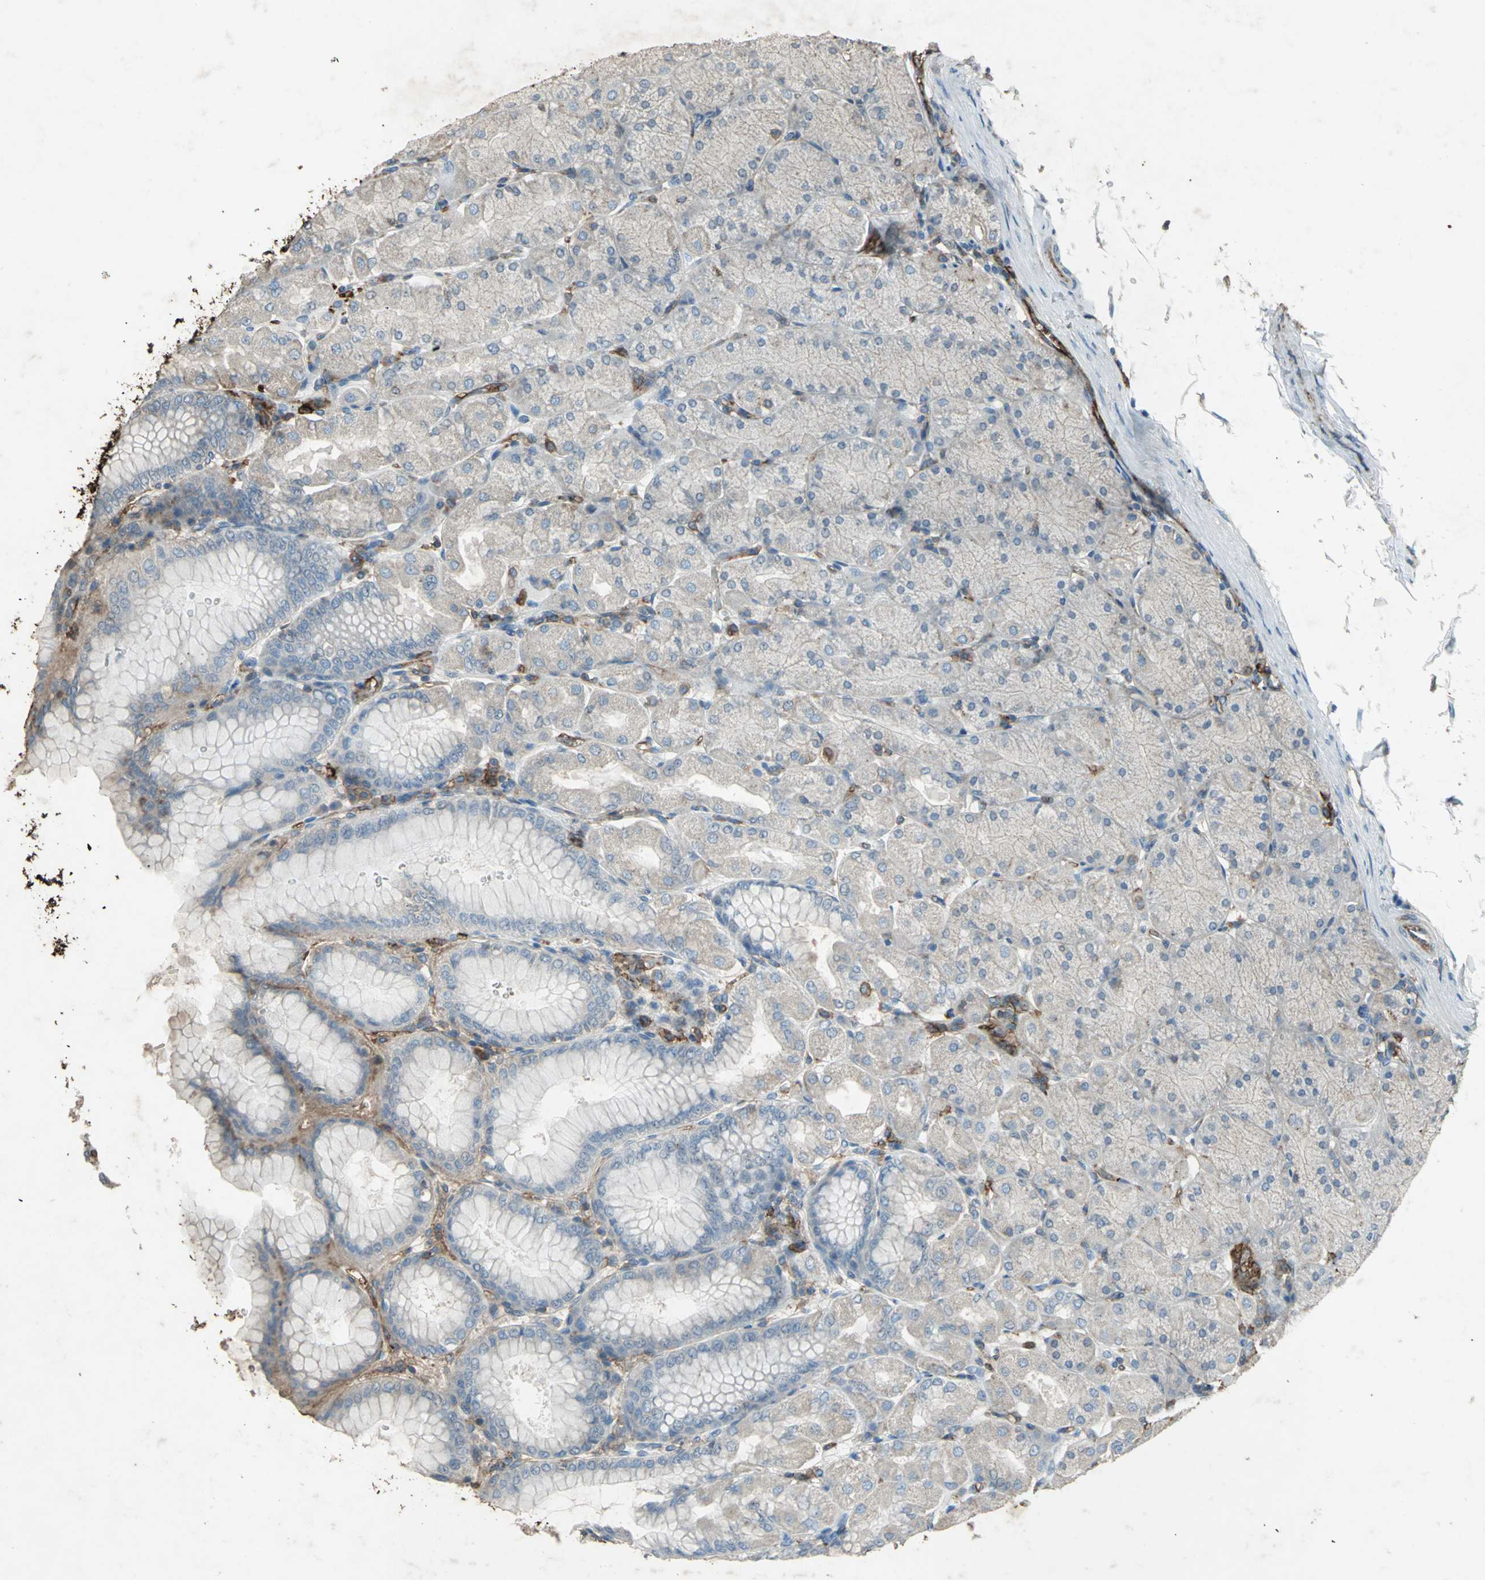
{"staining": {"intensity": "moderate", "quantity": "25%-75%", "location": "cytoplasmic/membranous"}, "tissue": "stomach", "cell_type": "Glandular cells", "image_type": "normal", "snomed": [{"axis": "morphology", "description": "Normal tissue, NOS"}, {"axis": "topography", "description": "Stomach, upper"}], "caption": "A brown stain highlights moderate cytoplasmic/membranous staining of a protein in glandular cells of unremarkable human stomach.", "gene": "CCR6", "patient": {"sex": "female", "age": 56}}